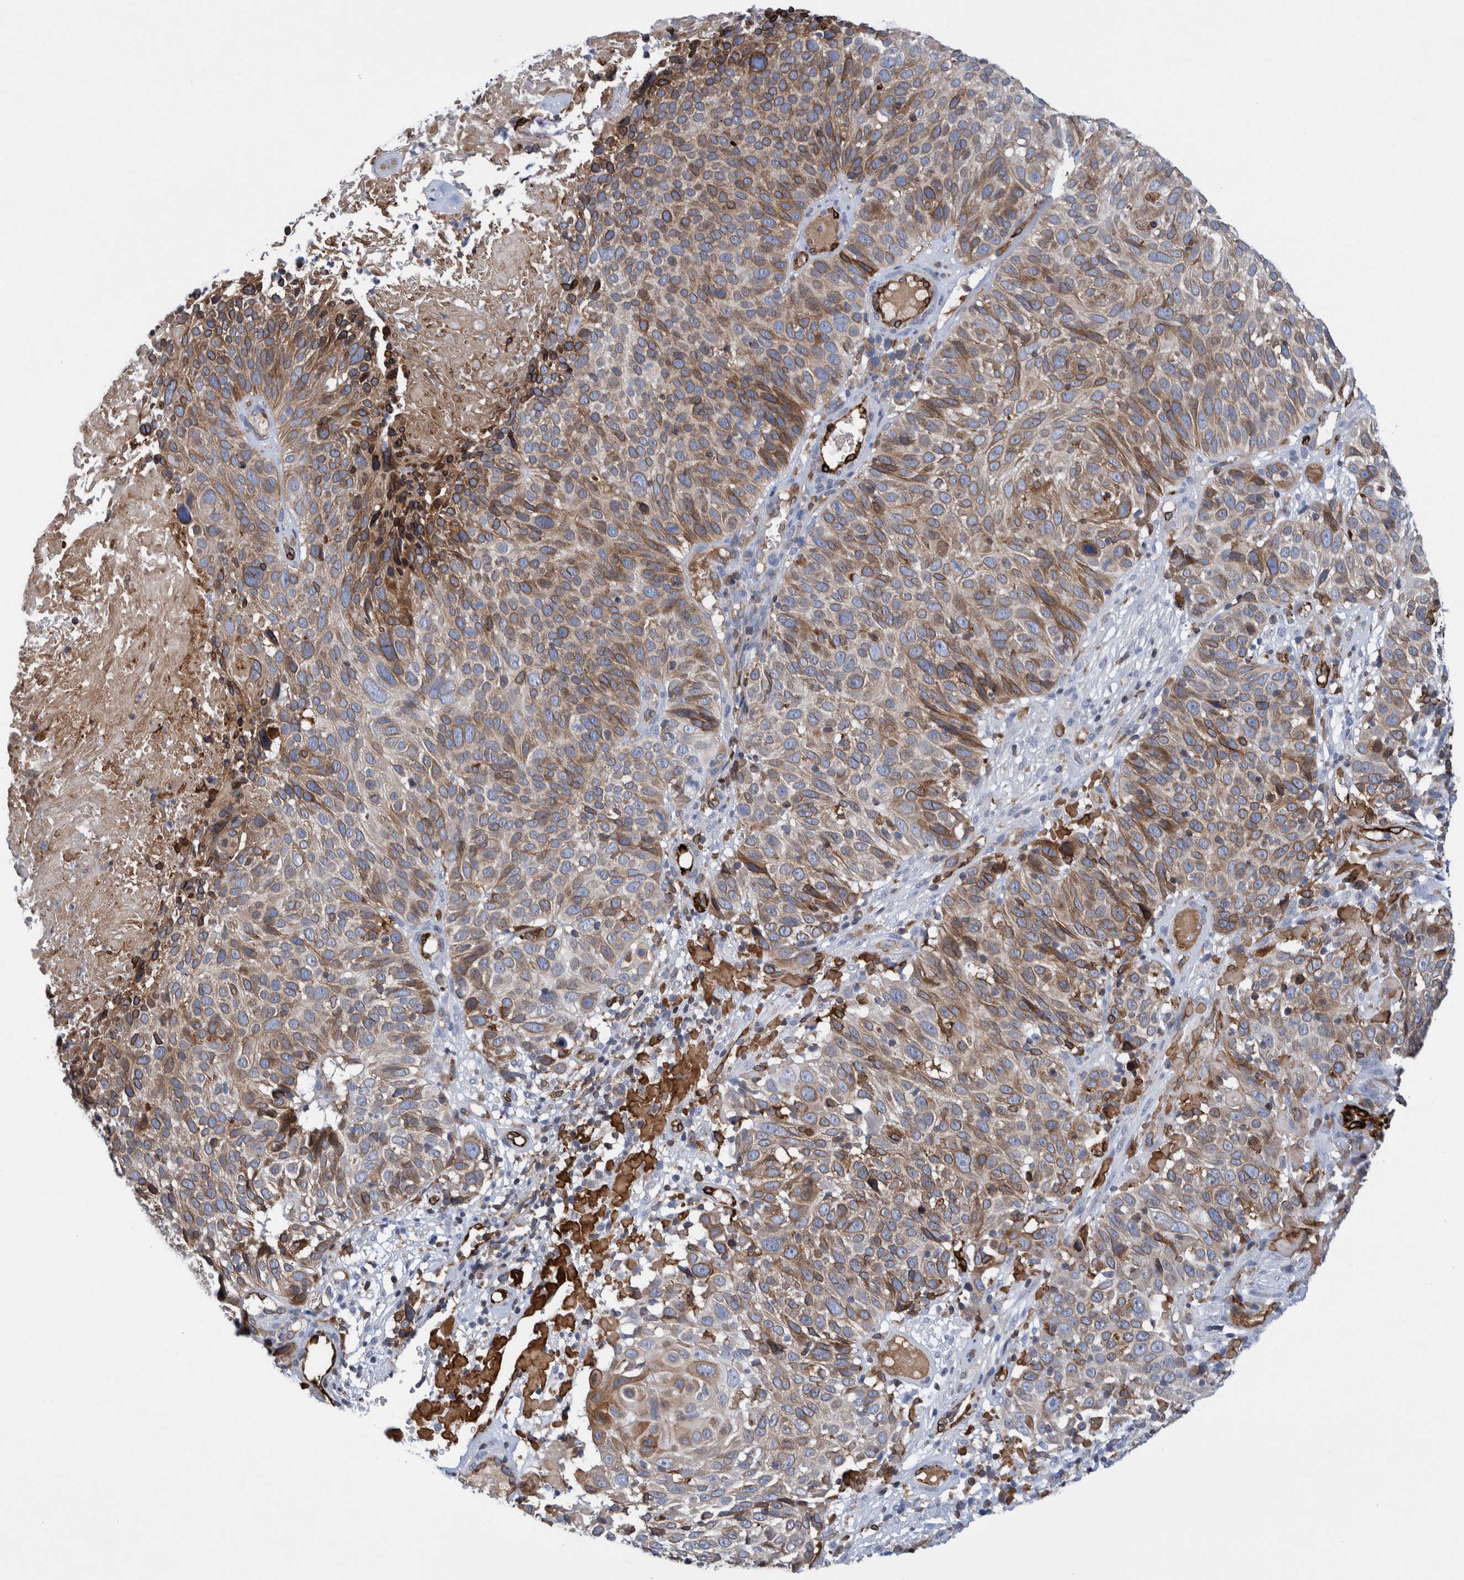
{"staining": {"intensity": "moderate", "quantity": ">75%", "location": "cytoplasmic/membranous"}, "tissue": "cervical cancer", "cell_type": "Tumor cells", "image_type": "cancer", "snomed": [{"axis": "morphology", "description": "Squamous cell carcinoma, NOS"}, {"axis": "topography", "description": "Cervix"}], "caption": "Cervical cancer (squamous cell carcinoma) was stained to show a protein in brown. There is medium levels of moderate cytoplasmic/membranous positivity in about >75% of tumor cells.", "gene": "THEM6", "patient": {"sex": "female", "age": 74}}